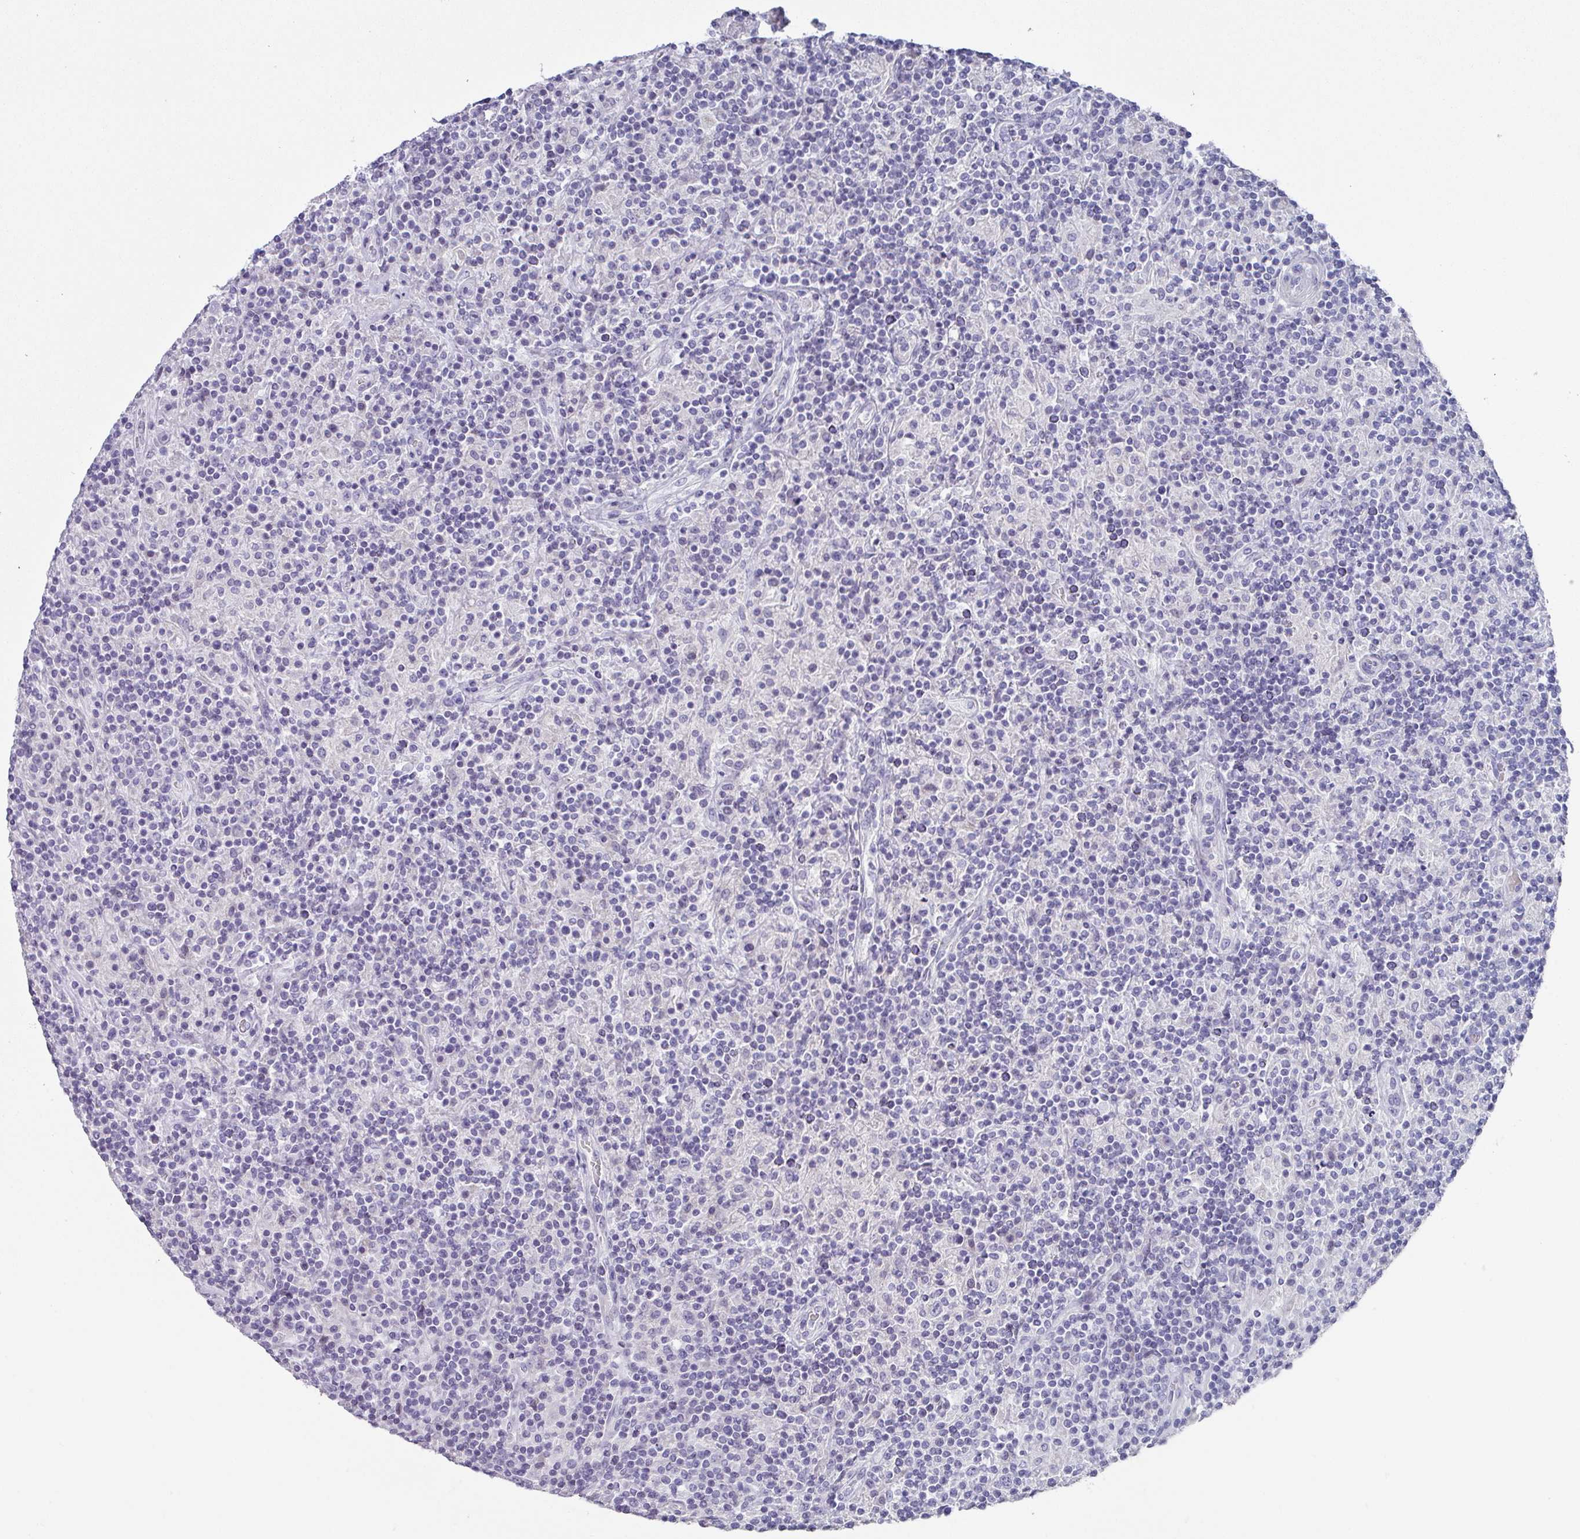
{"staining": {"intensity": "negative", "quantity": "none", "location": "none"}, "tissue": "lymphoma", "cell_type": "Tumor cells", "image_type": "cancer", "snomed": [{"axis": "morphology", "description": "Hodgkin's disease, NOS"}, {"axis": "topography", "description": "Lymph node"}], "caption": "This is an IHC histopathology image of lymphoma. There is no expression in tumor cells.", "gene": "DEFB115", "patient": {"sex": "male", "age": 70}}